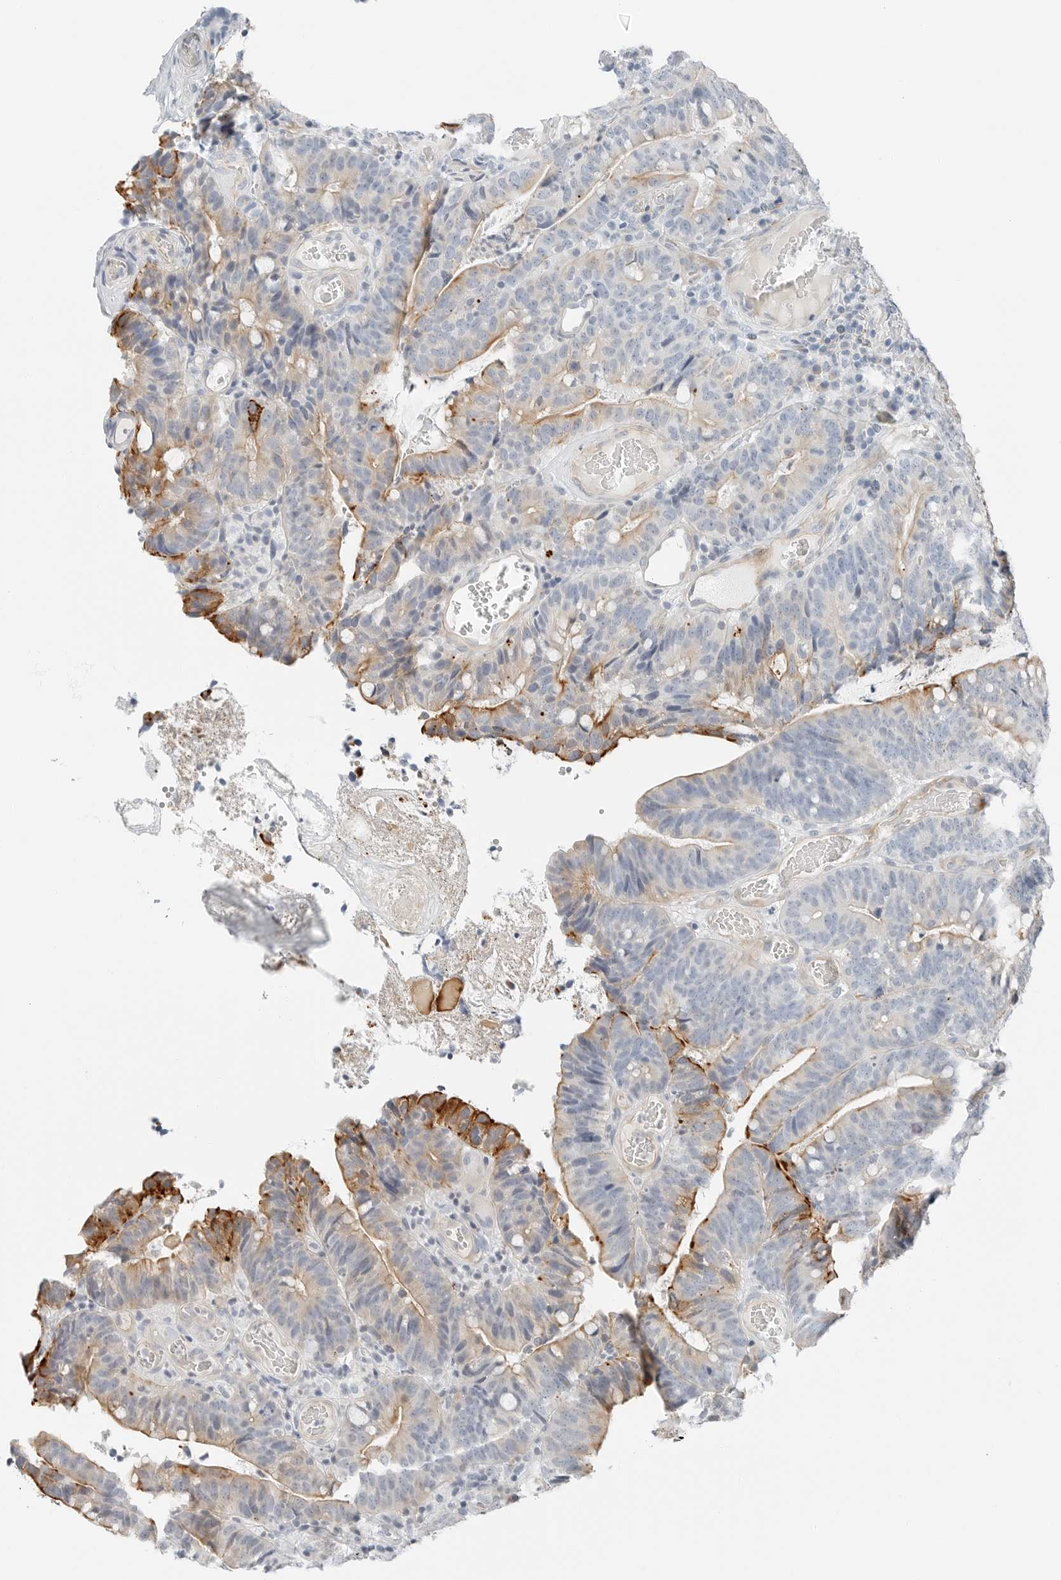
{"staining": {"intensity": "moderate", "quantity": "<25%", "location": "cytoplasmic/membranous"}, "tissue": "colorectal cancer", "cell_type": "Tumor cells", "image_type": "cancer", "snomed": [{"axis": "morphology", "description": "Adenocarcinoma, NOS"}, {"axis": "topography", "description": "Colon"}], "caption": "Adenocarcinoma (colorectal) stained with immunohistochemistry exhibits moderate cytoplasmic/membranous positivity in approximately <25% of tumor cells.", "gene": "IQCC", "patient": {"sex": "female", "age": 66}}